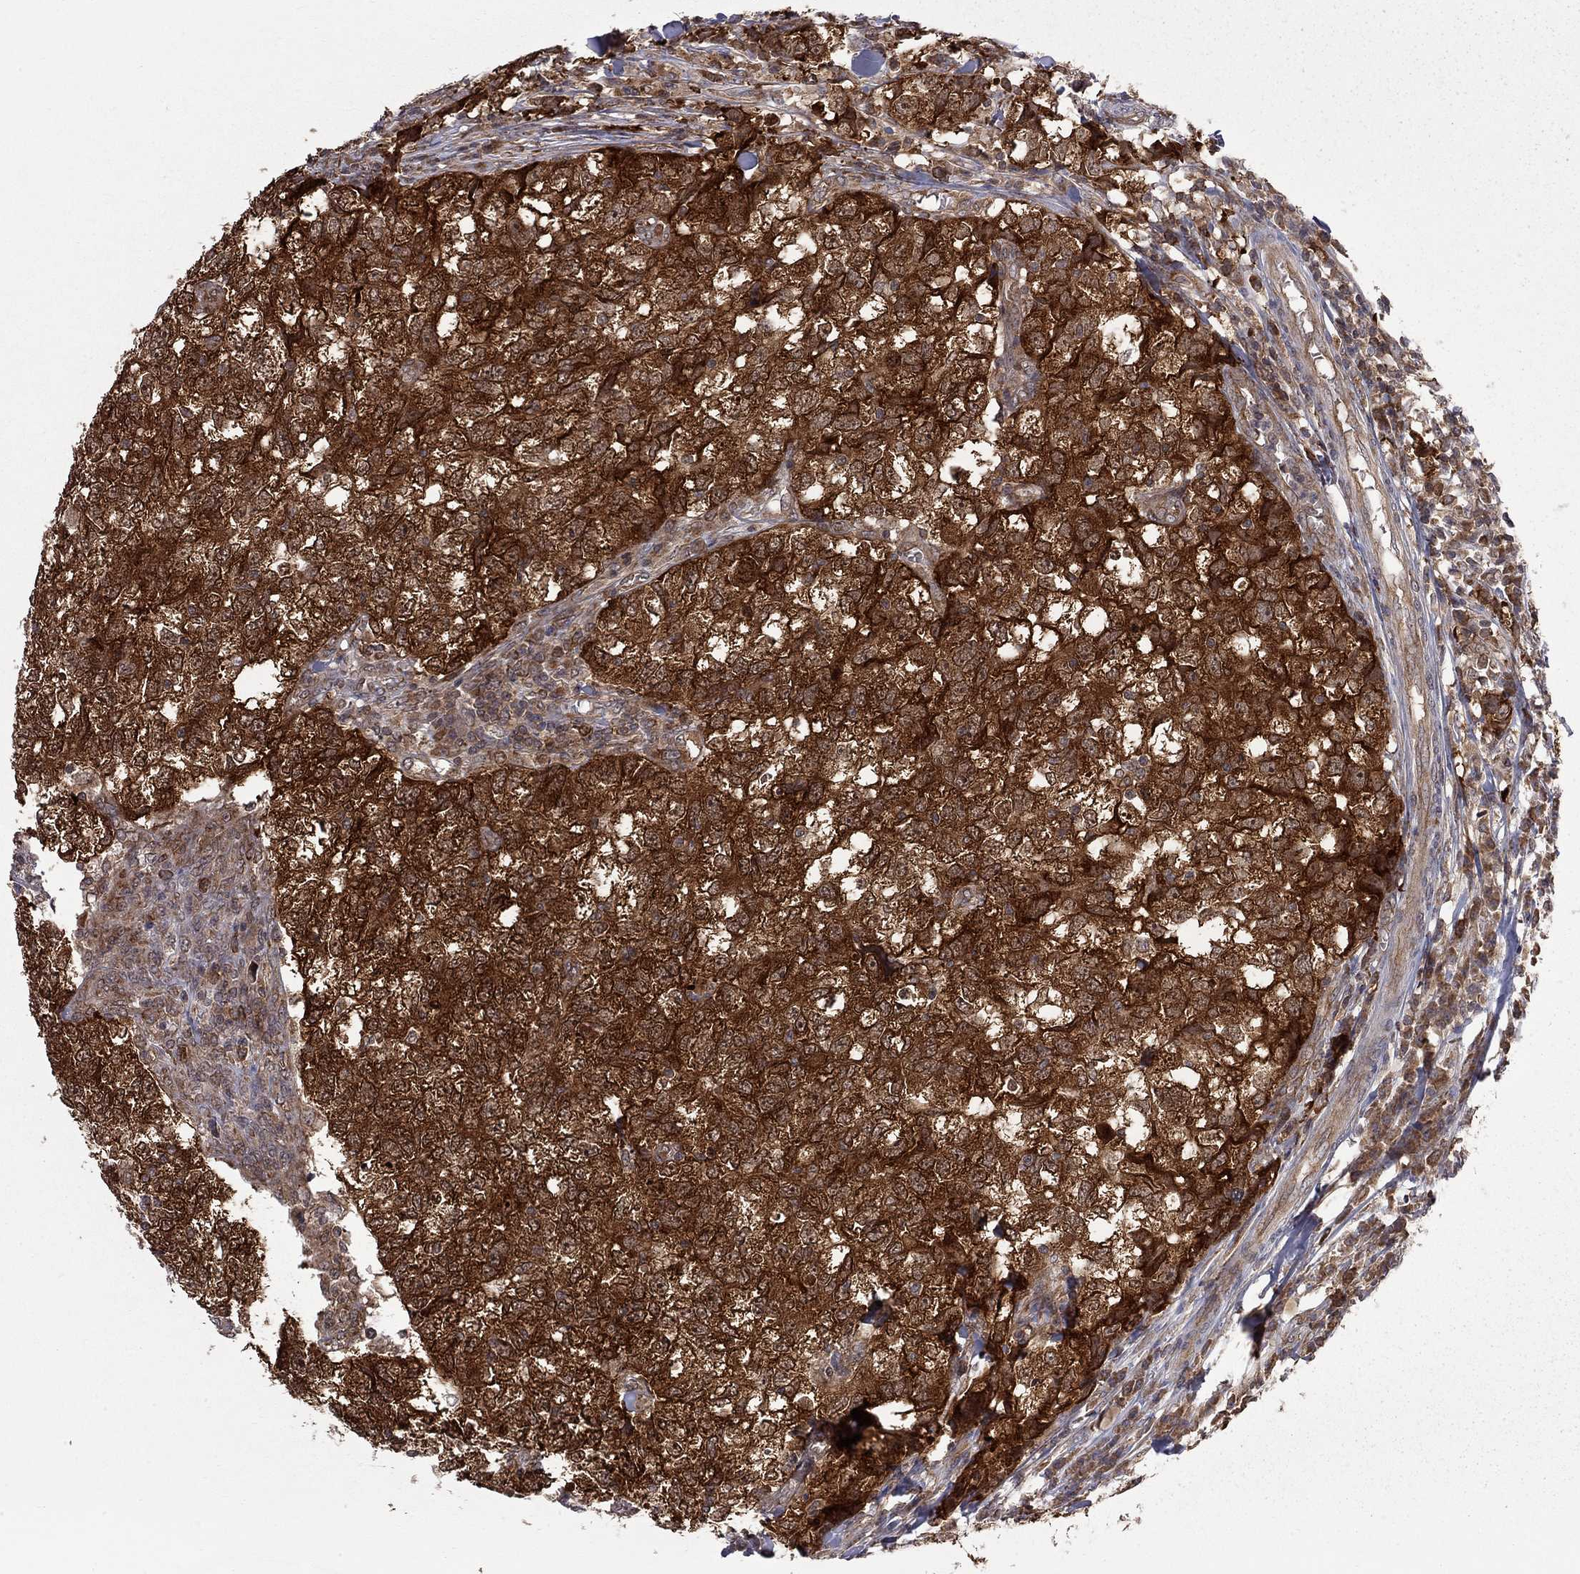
{"staining": {"intensity": "strong", "quantity": ">75%", "location": "cytoplasmic/membranous"}, "tissue": "breast cancer", "cell_type": "Tumor cells", "image_type": "cancer", "snomed": [{"axis": "morphology", "description": "Duct carcinoma"}, {"axis": "topography", "description": "Breast"}], "caption": "This is a micrograph of immunohistochemistry (IHC) staining of breast invasive ductal carcinoma, which shows strong expression in the cytoplasmic/membranous of tumor cells.", "gene": "NAA50", "patient": {"sex": "female", "age": 30}}